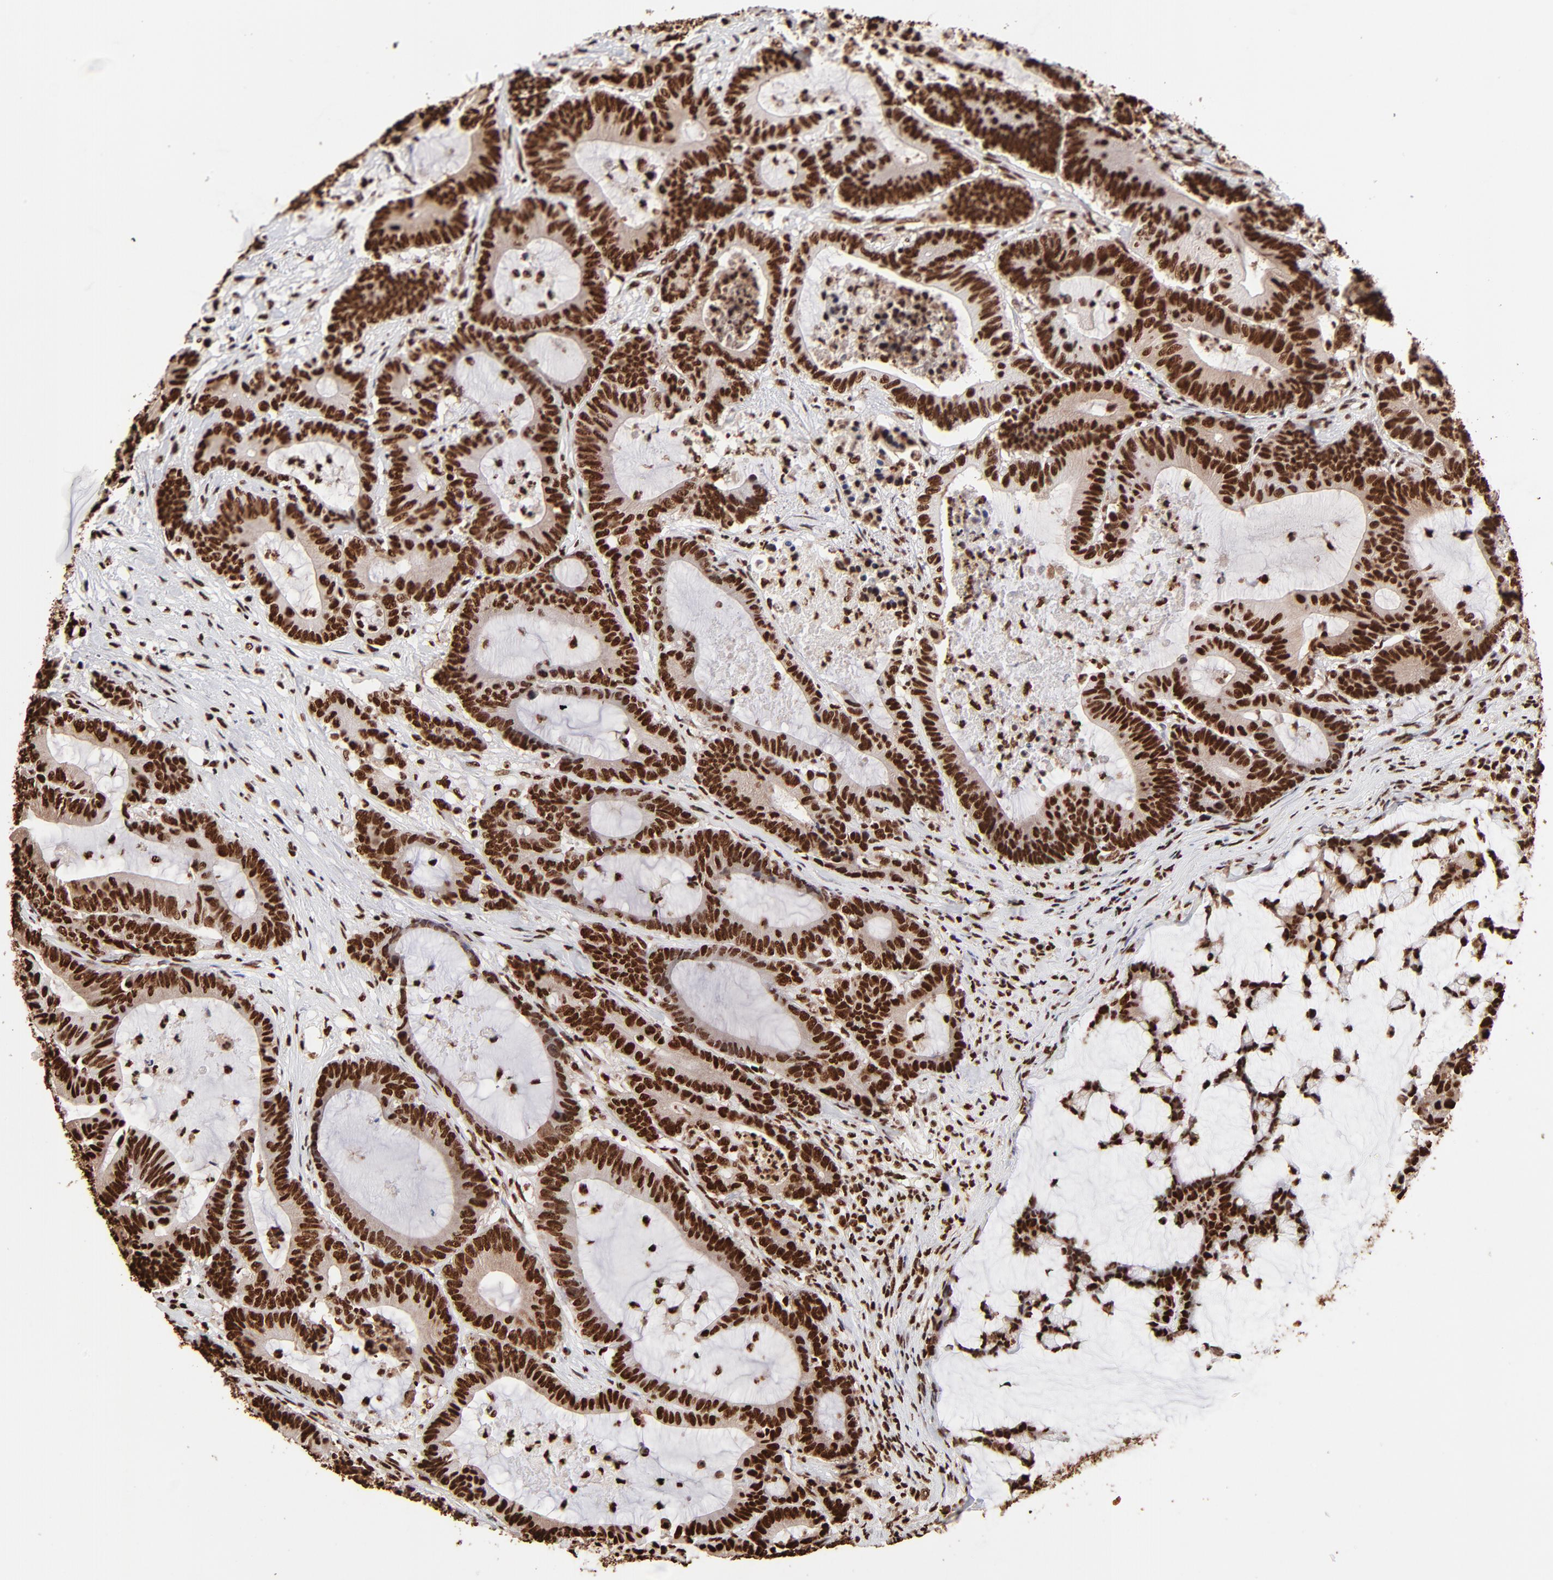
{"staining": {"intensity": "strong", "quantity": ">75%", "location": "cytoplasmic/membranous,nuclear"}, "tissue": "colorectal cancer", "cell_type": "Tumor cells", "image_type": "cancer", "snomed": [{"axis": "morphology", "description": "Adenocarcinoma, NOS"}, {"axis": "topography", "description": "Colon"}], "caption": "Colorectal cancer (adenocarcinoma) stained with DAB (3,3'-diaminobenzidine) immunohistochemistry exhibits high levels of strong cytoplasmic/membranous and nuclear positivity in about >75% of tumor cells.", "gene": "ZNF544", "patient": {"sex": "female", "age": 84}}